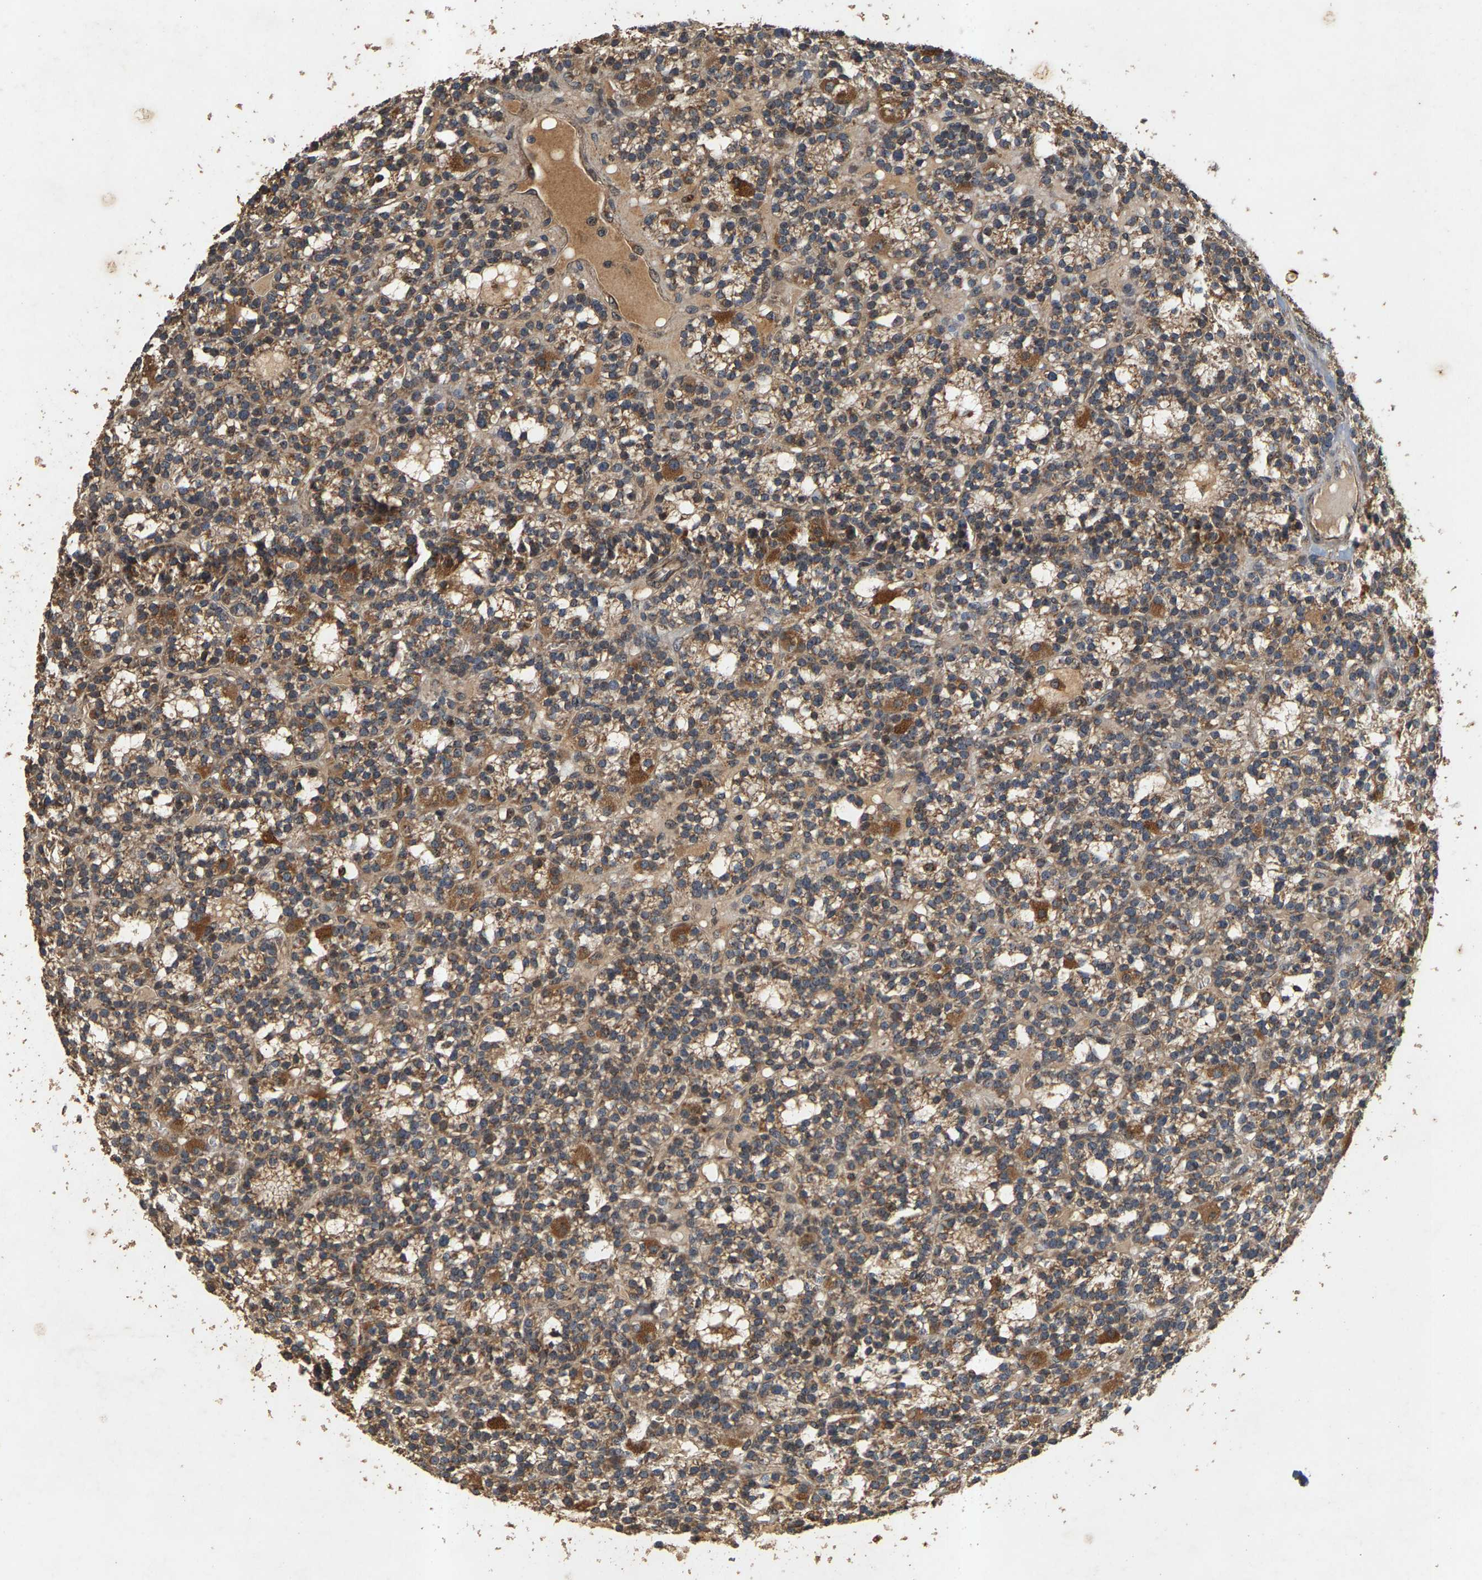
{"staining": {"intensity": "weak", "quantity": ">75%", "location": "cytoplasmic/membranous"}, "tissue": "parathyroid gland", "cell_type": "Glandular cells", "image_type": "normal", "snomed": [{"axis": "morphology", "description": "Normal tissue, NOS"}, {"axis": "morphology", "description": "Adenoma, NOS"}, {"axis": "topography", "description": "Parathyroid gland"}], "caption": "Immunohistochemistry (DAB (3,3'-diaminobenzidine)) staining of unremarkable parathyroid gland exhibits weak cytoplasmic/membranous protein expression in about >75% of glandular cells.", "gene": "CIDEC", "patient": {"sex": "female", "age": 58}}